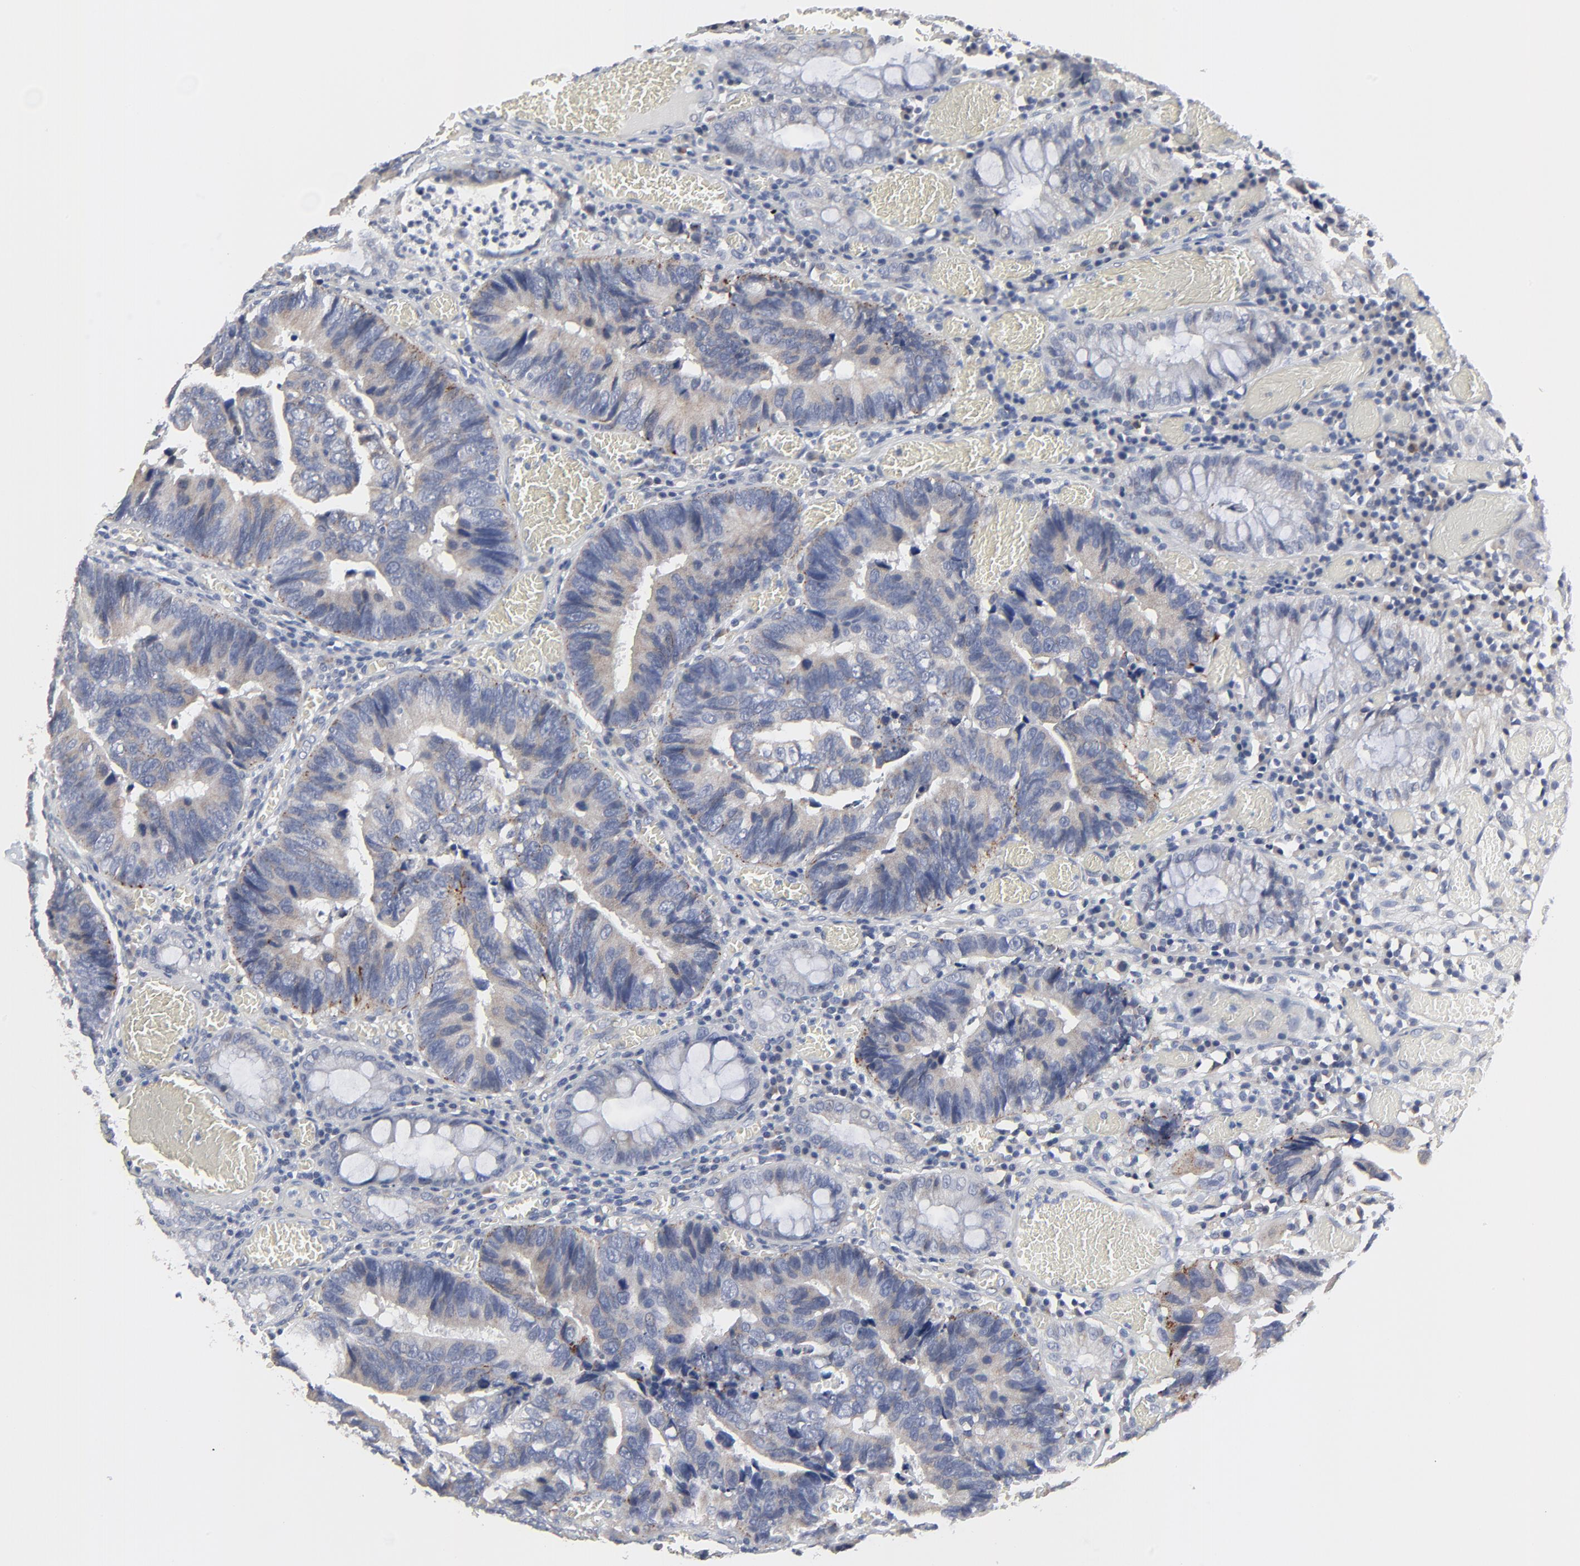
{"staining": {"intensity": "weak", "quantity": ">75%", "location": "cytoplasmic/membranous"}, "tissue": "colorectal cancer", "cell_type": "Tumor cells", "image_type": "cancer", "snomed": [{"axis": "morphology", "description": "Adenocarcinoma, NOS"}, {"axis": "topography", "description": "Rectum"}], "caption": "Colorectal cancer stained with a protein marker exhibits weak staining in tumor cells.", "gene": "DHRSX", "patient": {"sex": "female", "age": 98}}